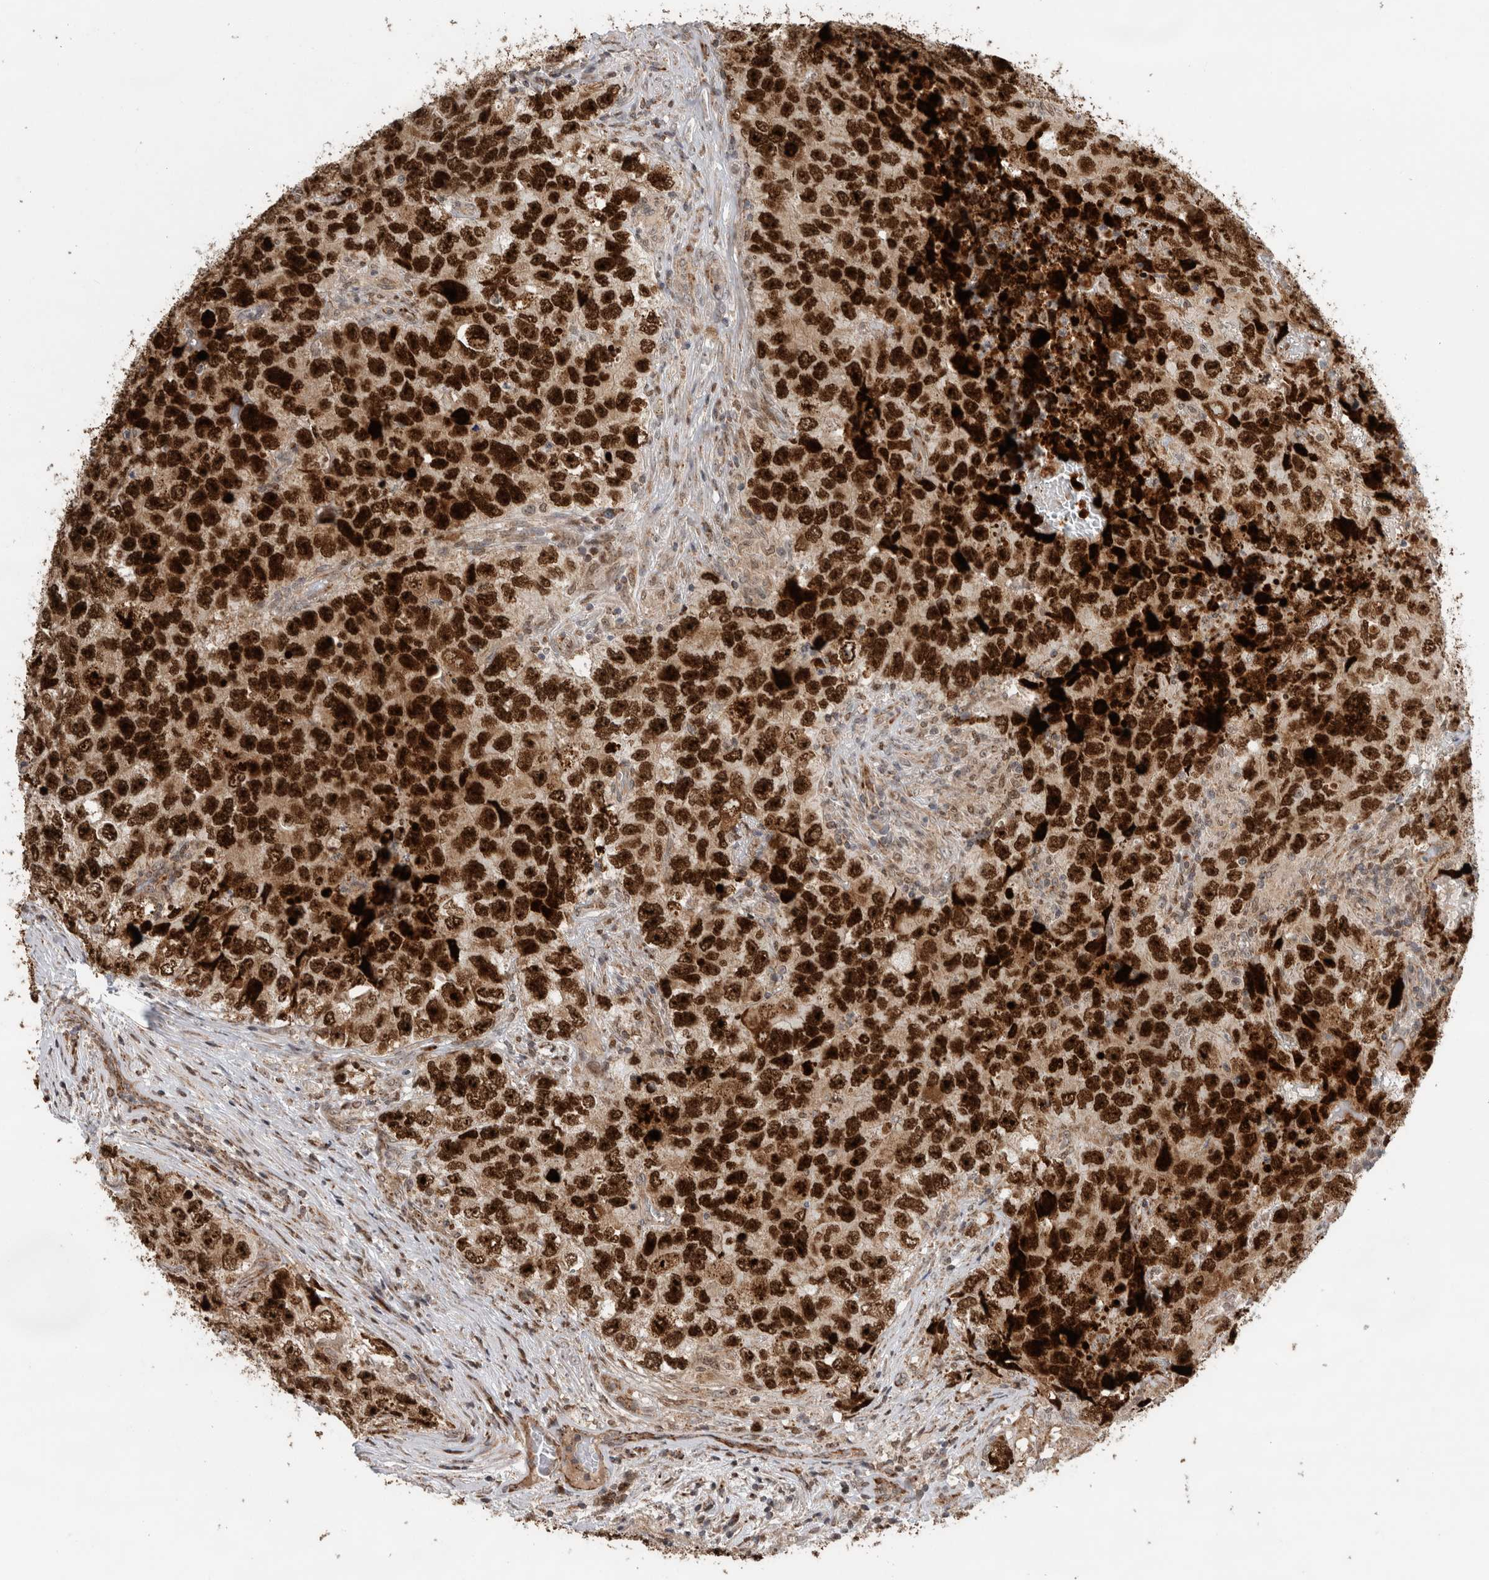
{"staining": {"intensity": "strong", "quantity": ">75%", "location": "cytoplasmic/membranous,nuclear"}, "tissue": "testis cancer", "cell_type": "Tumor cells", "image_type": "cancer", "snomed": [{"axis": "morphology", "description": "Seminoma, NOS"}, {"axis": "morphology", "description": "Carcinoma, Embryonal, NOS"}, {"axis": "topography", "description": "Testis"}], "caption": "A photomicrograph of human testis cancer stained for a protein shows strong cytoplasmic/membranous and nuclear brown staining in tumor cells. The staining was performed using DAB (3,3'-diaminobenzidine), with brown indicating positive protein expression. Nuclei are stained blue with hematoxylin.", "gene": "INSRR", "patient": {"sex": "male", "age": 43}}